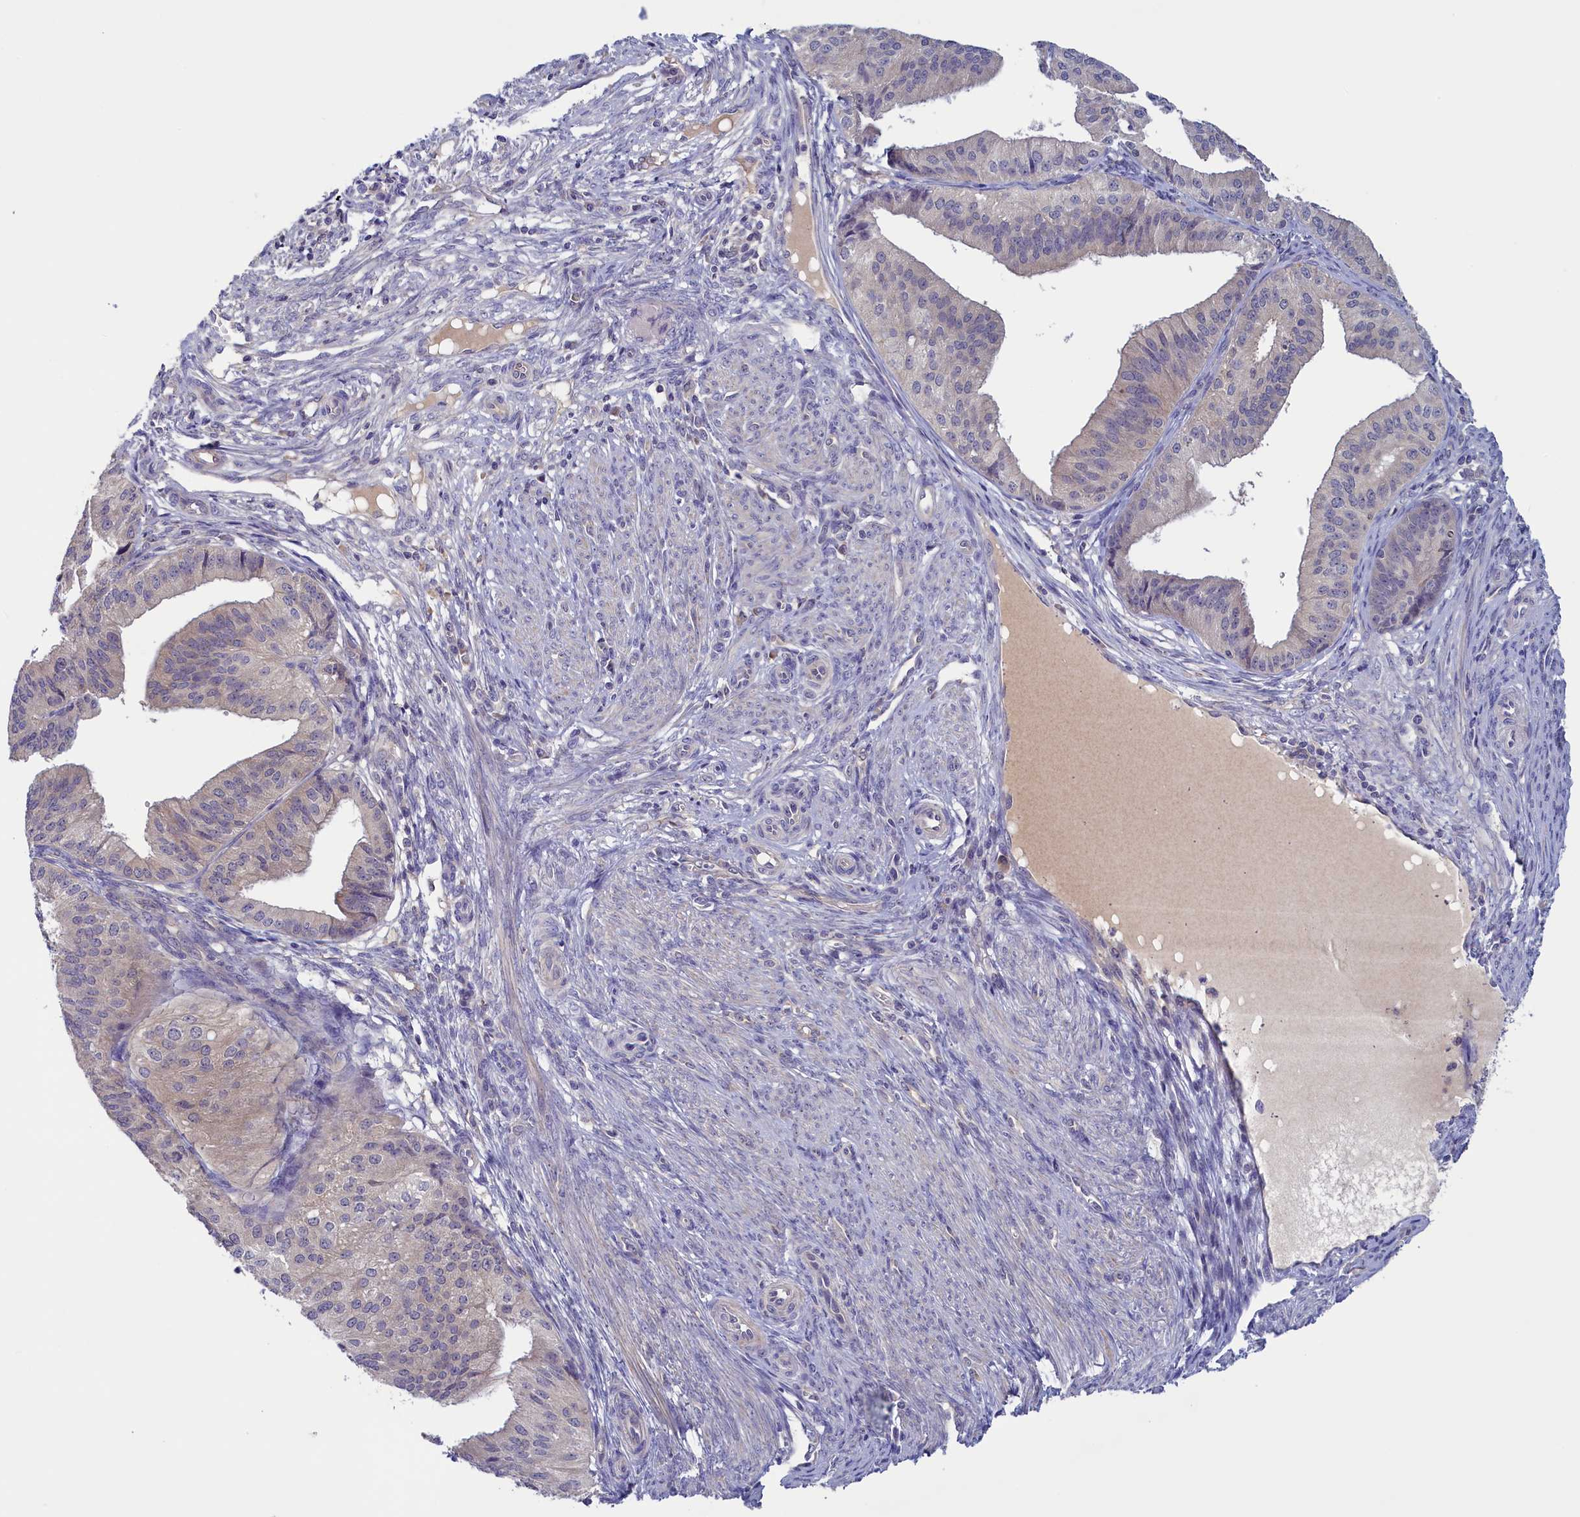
{"staining": {"intensity": "negative", "quantity": "none", "location": "none"}, "tissue": "endometrial cancer", "cell_type": "Tumor cells", "image_type": "cancer", "snomed": [{"axis": "morphology", "description": "Adenocarcinoma, NOS"}, {"axis": "topography", "description": "Endometrium"}], "caption": "Human endometrial cancer (adenocarcinoma) stained for a protein using immunohistochemistry shows no staining in tumor cells.", "gene": "NUBP1", "patient": {"sex": "female", "age": 50}}